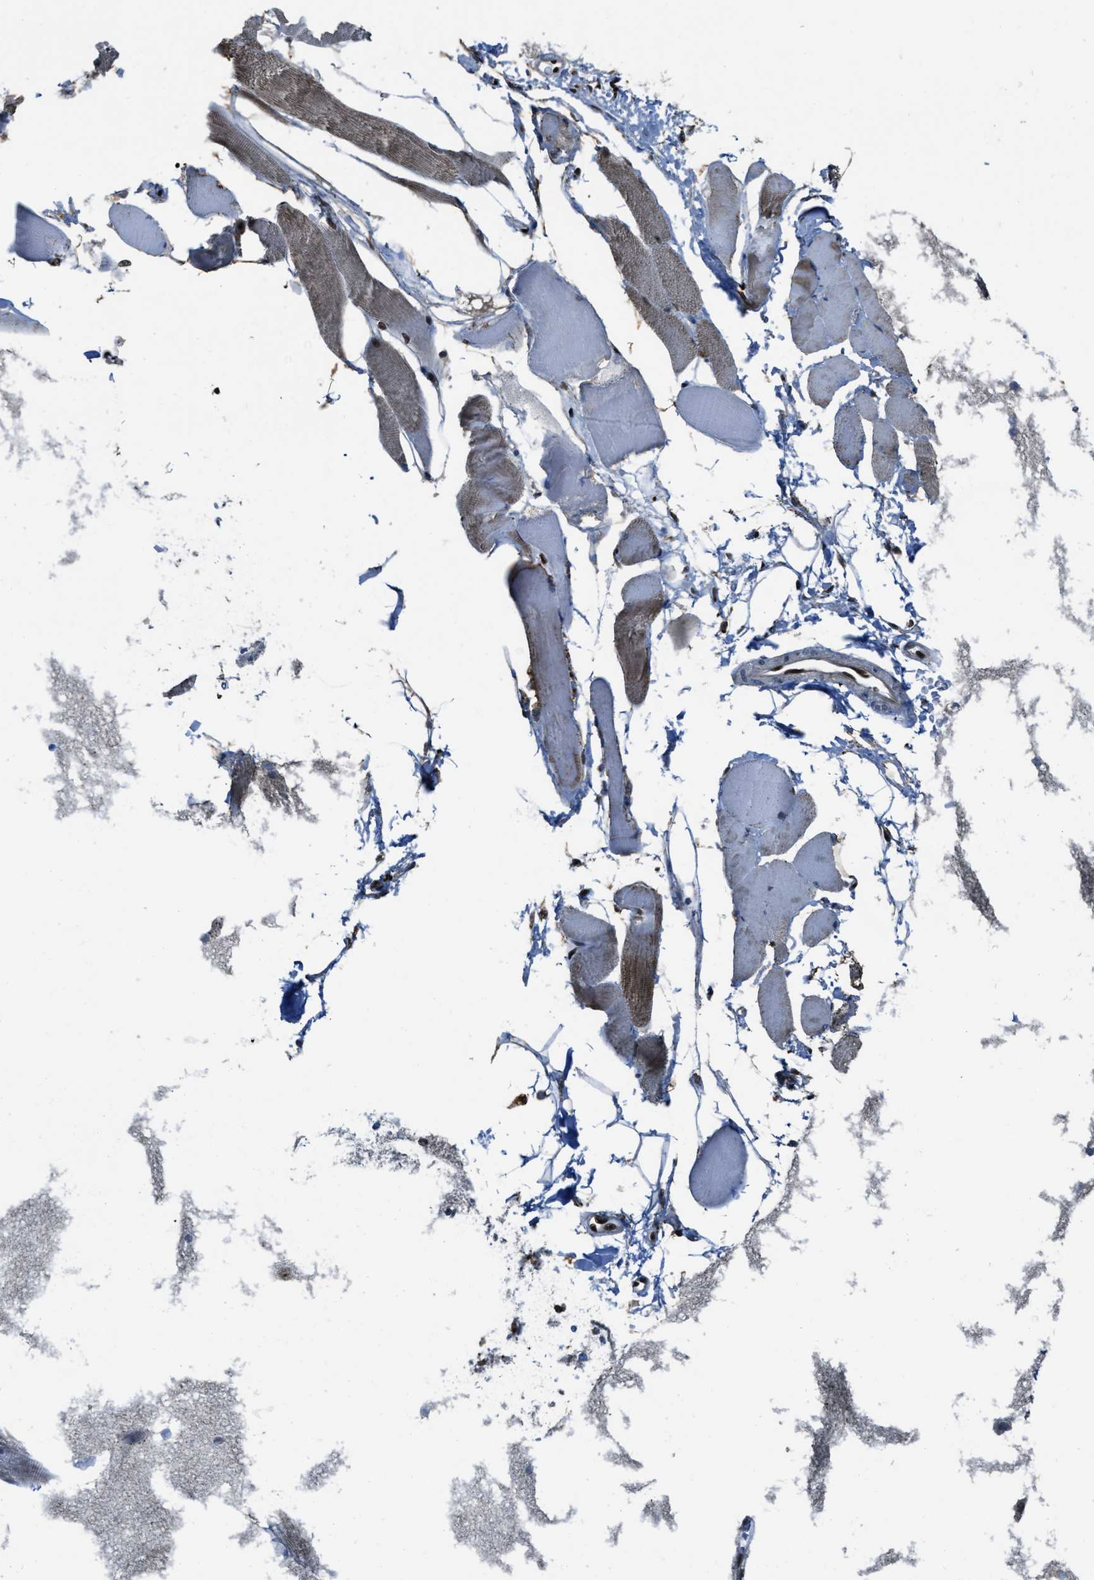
{"staining": {"intensity": "moderate", "quantity": ">75%", "location": "cytoplasmic/membranous,nuclear"}, "tissue": "skeletal muscle", "cell_type": "Myocytes", "image_type": "normal", "snomed": [{"axis": "morphology", "description": "Normal tissue, NOS"}, {"axis": "topography", "description": "Skeletal muscle"}, {"axis": "topography", "description": "Peripheral nerve tissue"}], "caption": "IHC histopathology image of benign skeletal muscle stained for a protein (brown), which demonstrates medium levels of moderate cytoplasmic/membranous,nuclear positivity in approximately >75% of myocytes.", "gene": "SLFN5", "patient": {"sex": "female", "age": 84}}